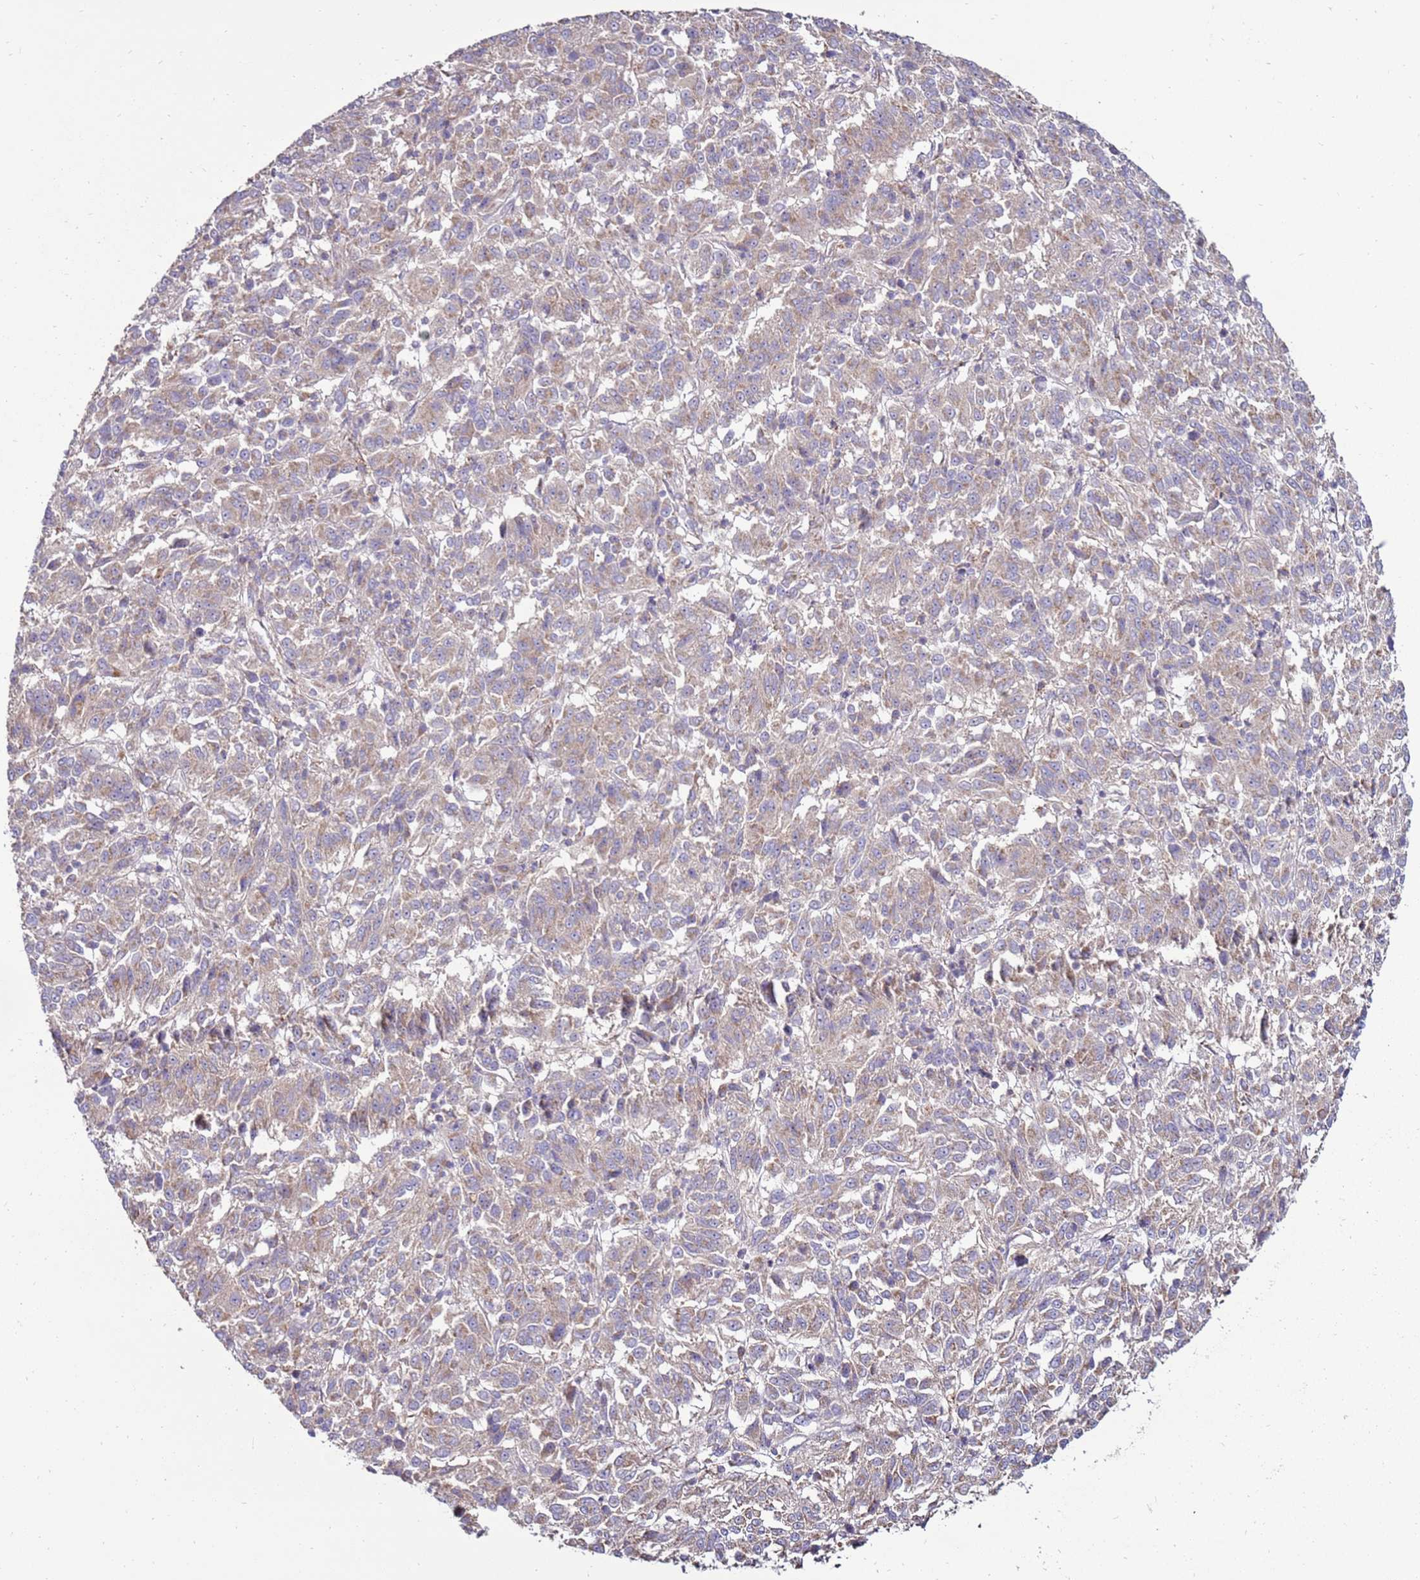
{"staining": {"intensity": "weak", "quantity": "<25%", "location": "cytoplasmic/membranous"}, "tissue": "melanoma", "cell_type": "Tumor cells", "image_type": "cancer", "snomed": [{"axis": "morphology", "description": "Malignant melanoma, Metastatic site"}, {"axis": "topography", "description": "Lung"}], "caption": "Protein analysis of malignant melanoma (metastatic site) displays no significant positivity in tumor cells.", "gene": "TRAPPC4", "patient": {"sex": "male", "age": 64}}